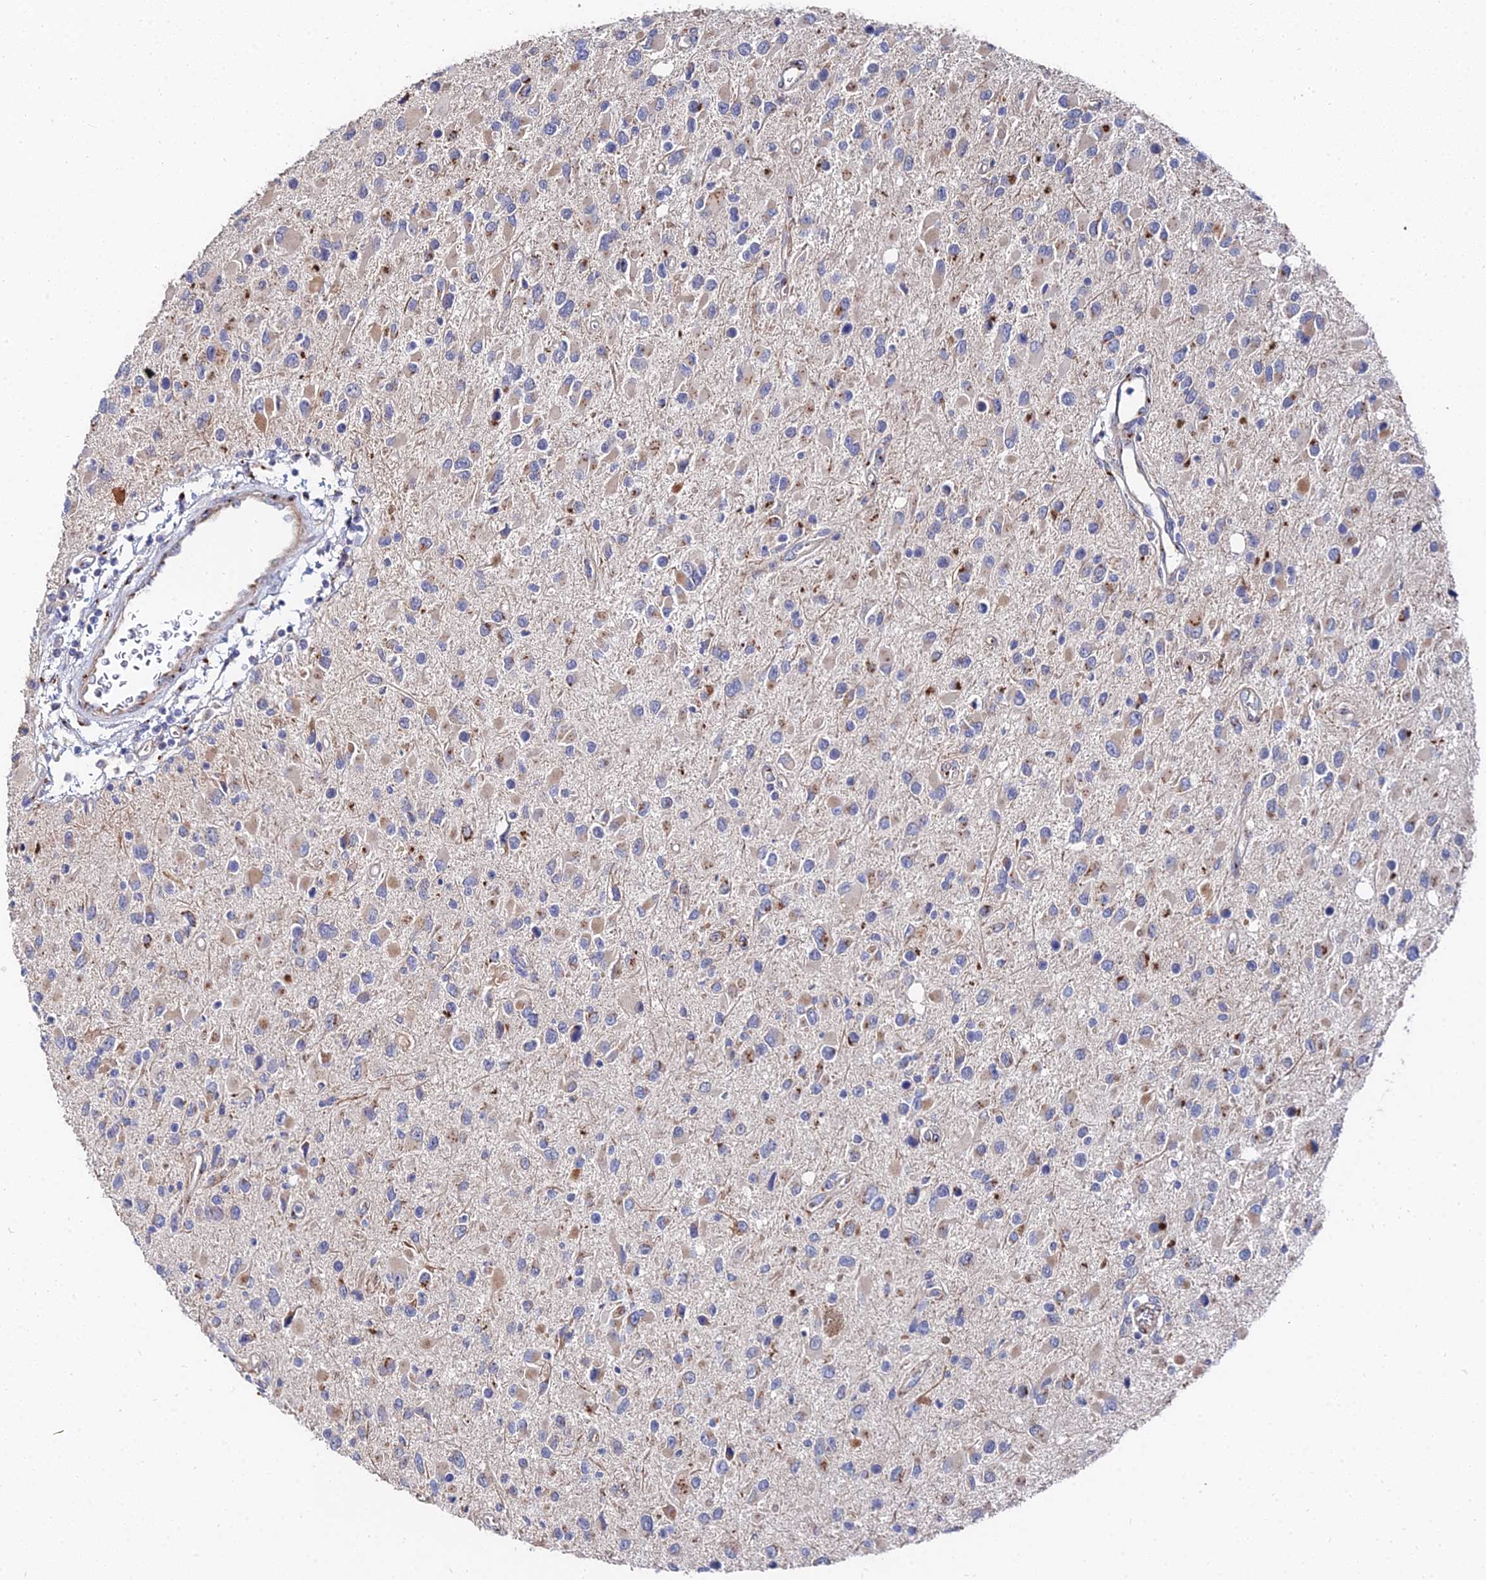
{"staining": {"intensity": "moderate", "quantity": "<25%", "location": "cytoplasmic/membranous"}, "tissue": "glioma", "cell_type": "Tumor cells", "image_type": "cancer", "snomed": [{"axis": "morphology", "description": "Glioma, malignant, High grade"}, {"axis": "topography", "description": "Brain"}], "caption": "Immunohistochemistry staining of malignant high-grade glioma, which shows low levels of moderate cytoplasmic/membranous expression in approximately <25% of tumor cells indicating moderate cytoplasmic/membranous protein positivity. The staining was performed using DAB (3,3'-diaminobenzidine) (brown) for protein detection and nuclei were counterstained in hematoxylin (blue).", "gene": "BORCS8", "patient": {"sex": "male", "age": 53}}